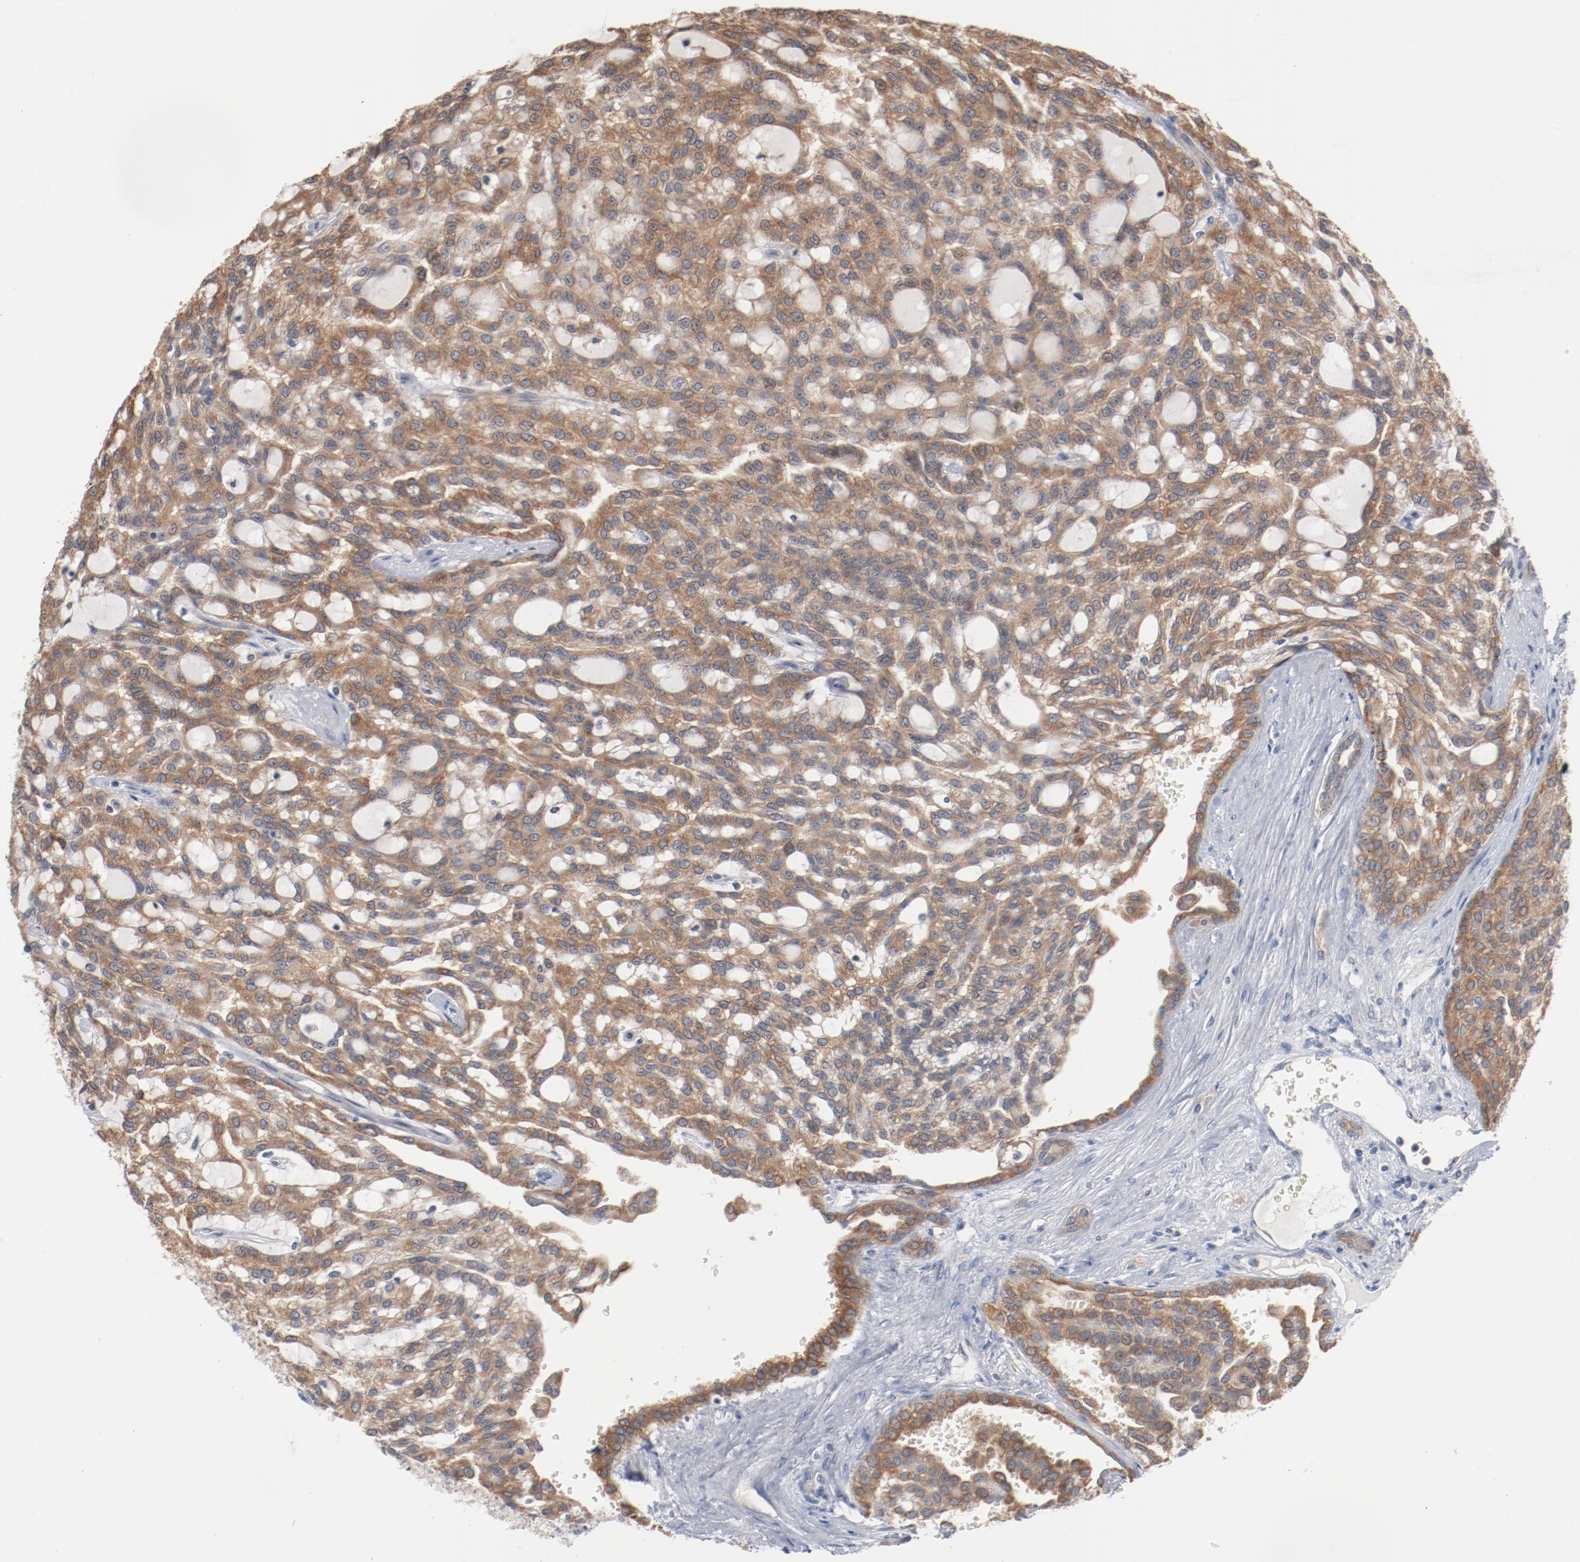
{"staining": {"intensity": "moderate", "quantity": ">75%", "location": "cytoplasmic/membranous"}, "tissue": "renal cancer", "cell_type": "Tumor cells", "image_type": "cancer", "snomed": [{"axis": "morphology", "description": "Adenocarcinoma, NOS"}, {"axis": "topography", "description": "Kidney"}], "caption": "This is an image of immunohistochemistry (IHC) staining of renal adenocarcinoma, which shows moderate positivity in the cytoplasmic/membranous of tumor cells.", "gene": "RNASE11", "patient": {"sex": "male", "age": 63}}